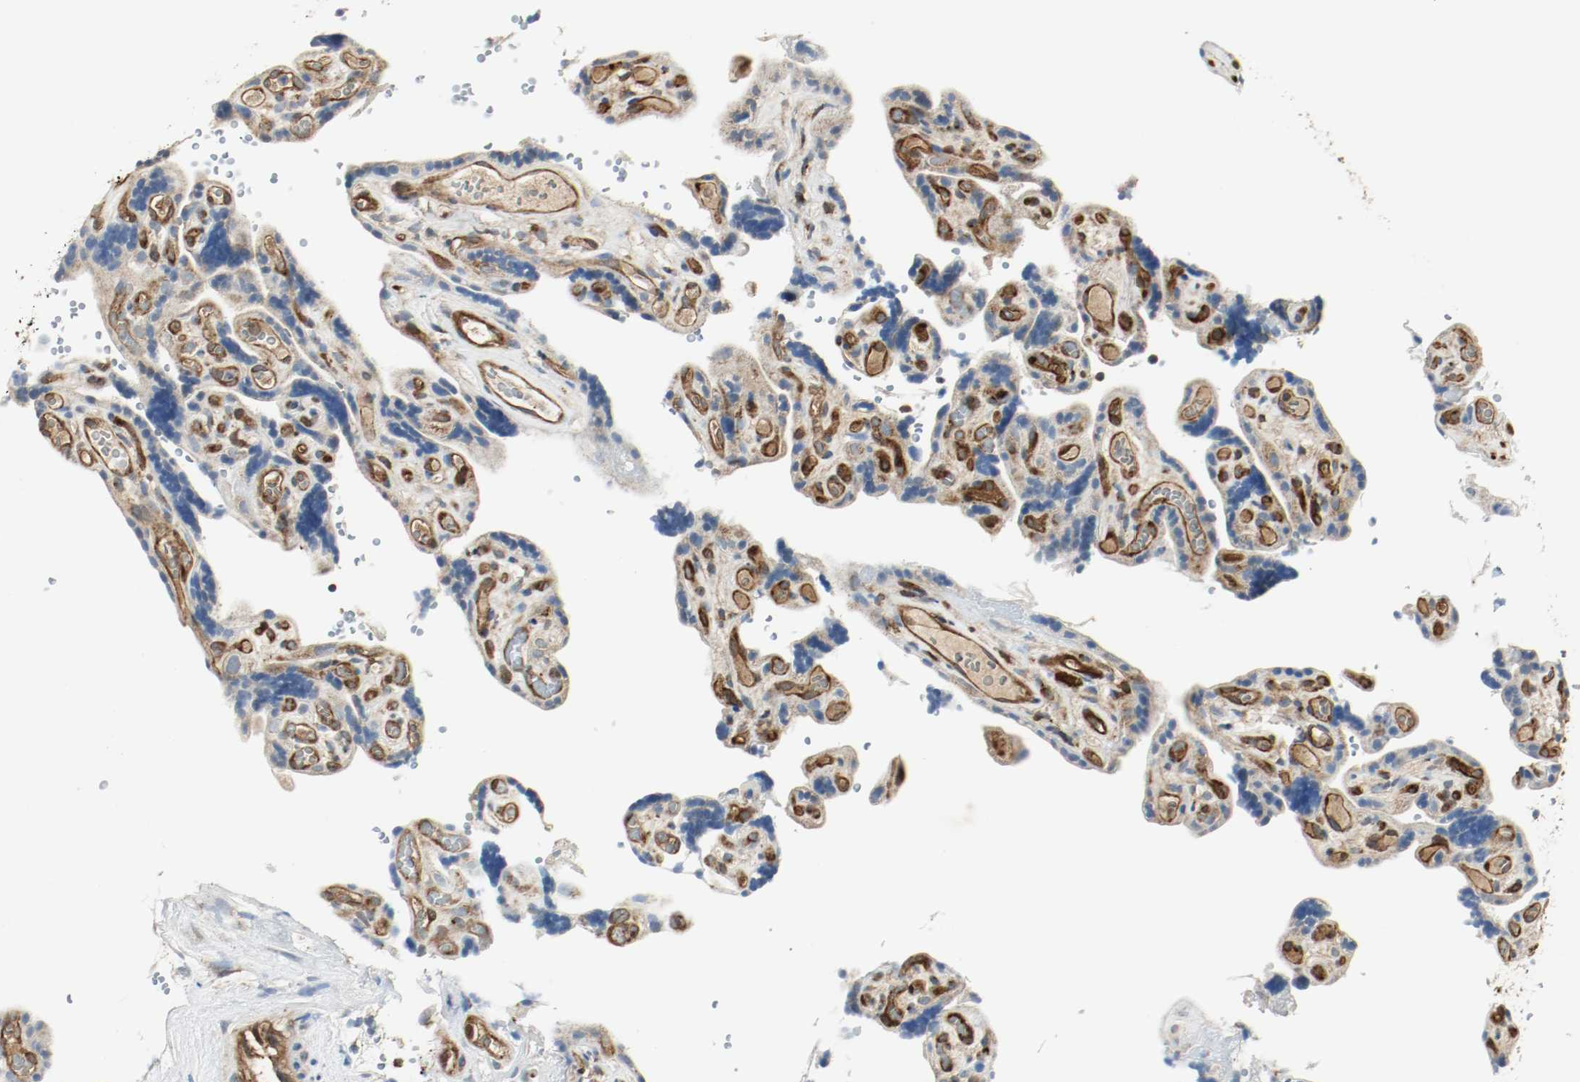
{"staining": {"intensity": "moderate", "quantity": ">75%", "location": "cytoplasmic/membranous"}, "tissue": "placenta", "cell_type": "Decidual cells", "image_type": "normal", "snomed": [{"axis": "morphology", "description": "Normal tissue, NOS"}, {"axis": "topography", "description": "Placenta"}], "caption": "High-magnification brightfield microscopy of benign placenta stained with DAB (brown) and counterstained with hematoxylin (blue). decidual cells exhibit moderate cytoplasmic/membranous staining is identified in about>75% of cells.", "gene": "PLCG1", "patient": {"sex": "female", "age": 30}}